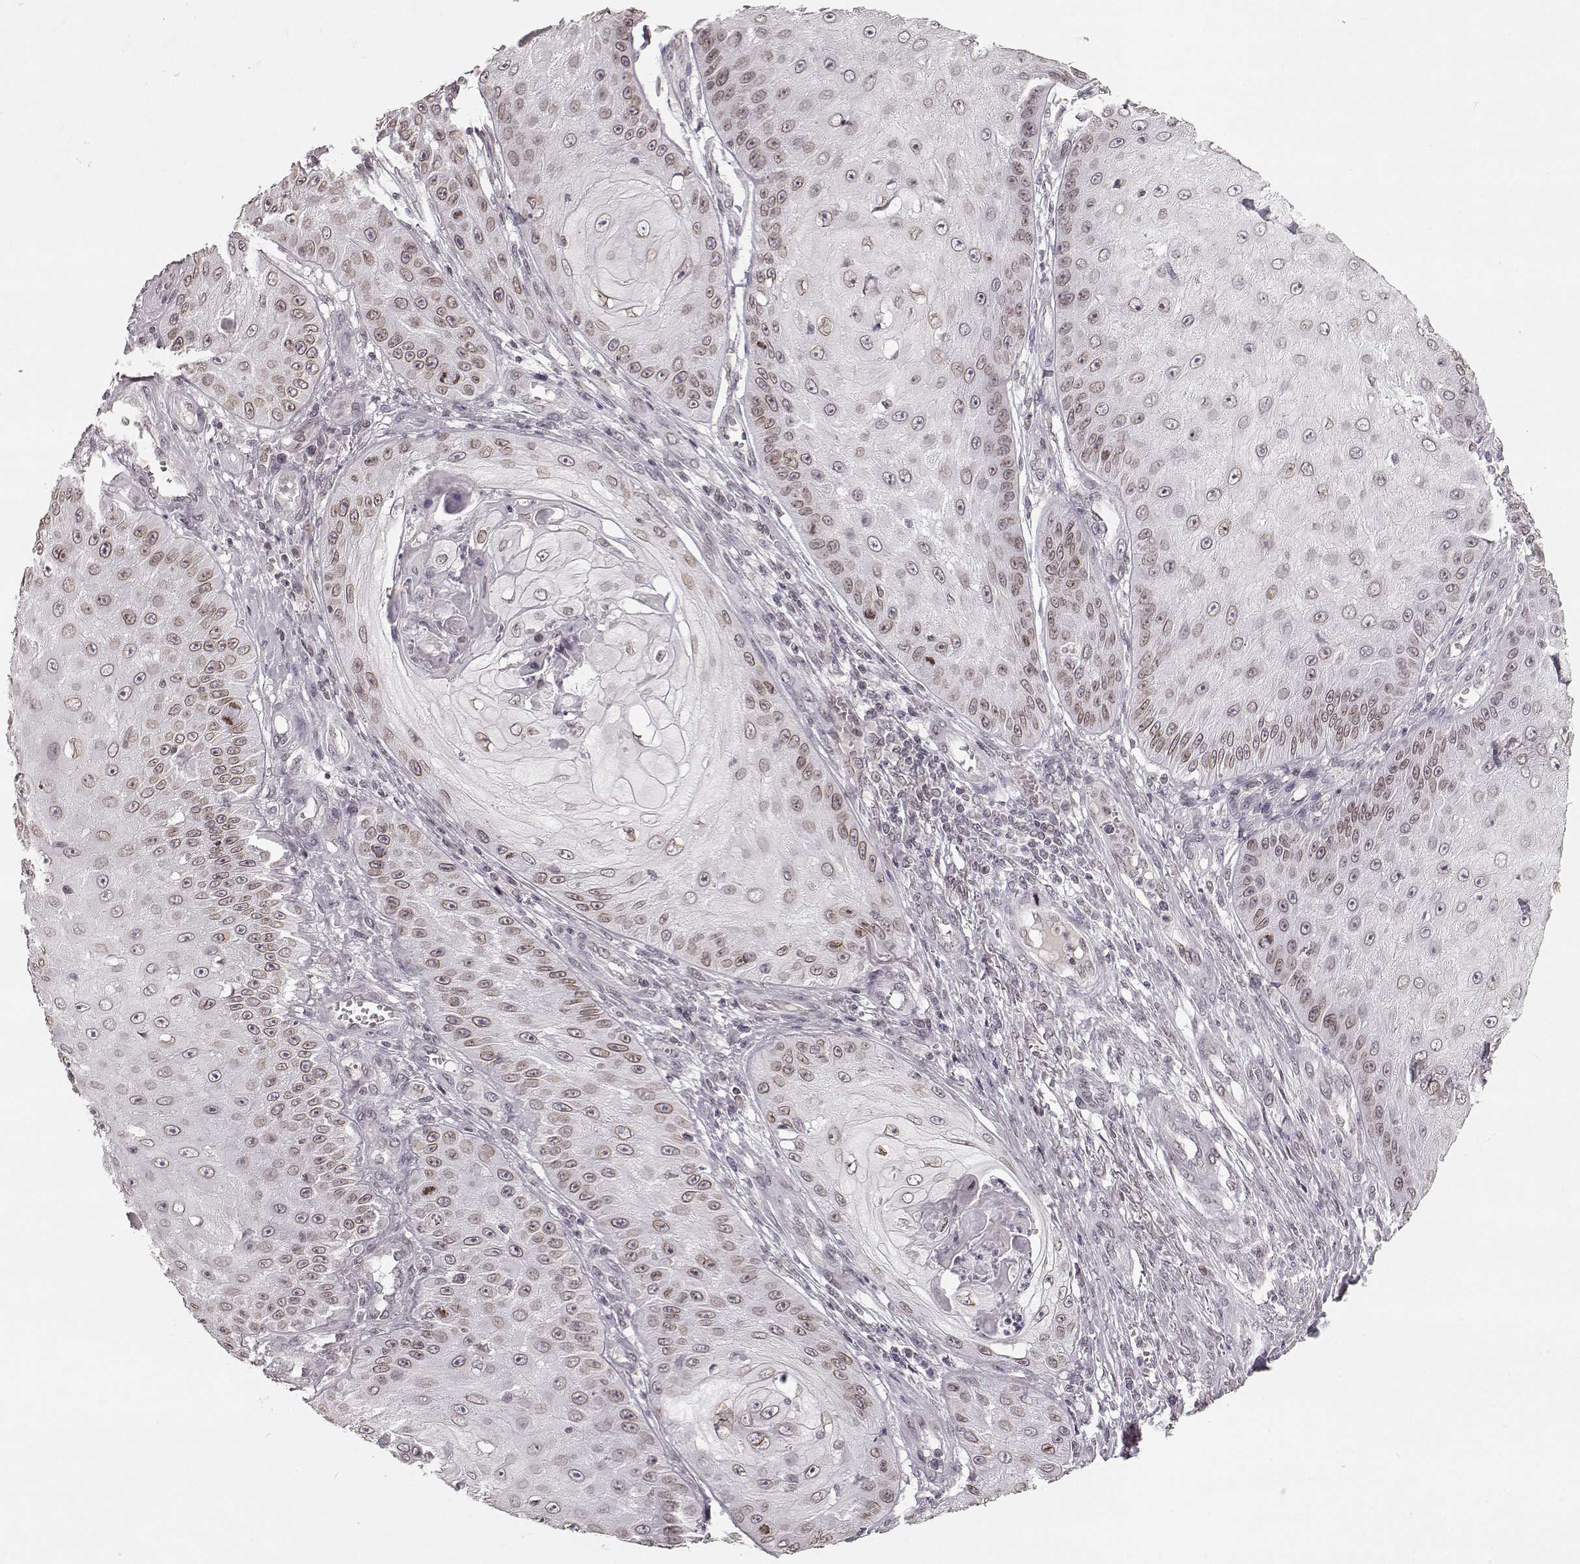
{"staining": {"intensity": "moderate", "quantity": ">75%", "location": "cytoplasmic/membranous,nuclear"}, "tissue": "skin cancer", "cell_type": "Tumor cells", "image_type": "cancer", "snomed": [{"axis": "morphology", "description": "Squamous cell carcinoma, NOS"}, {"axis": "topography", "description": "Skin"}], "caption": "Protein staining of skin cancer tissue displays moderate cytoplasmic/membranous and nuclear staining in about >75% of tumor cells.", "gene": "DCAF12", "patient": {"sex": "male", "age": 70}}